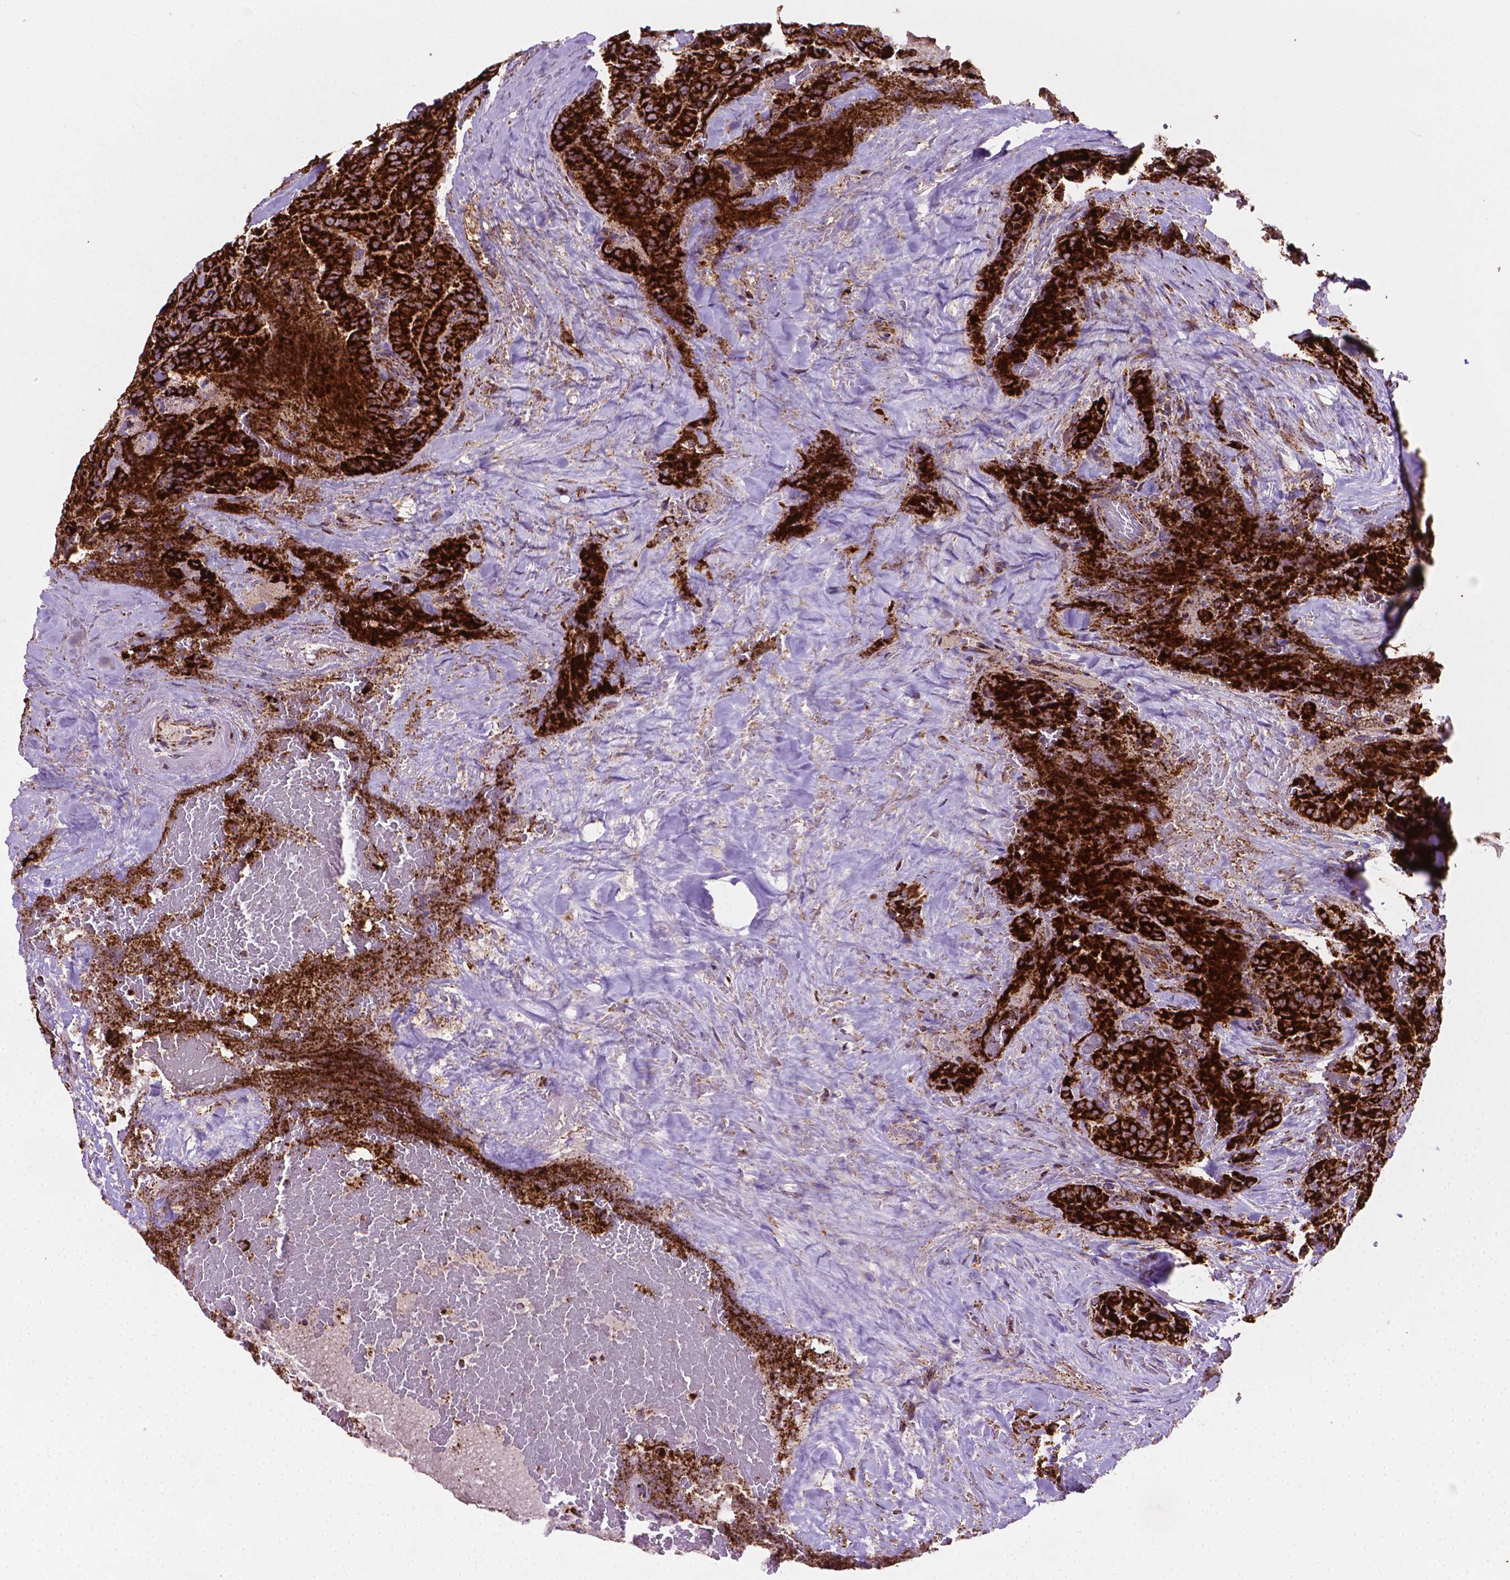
{"staining": {"intensity": "strong", "quantity": ">75%", "location": "cytoplasmic/membranous"}, "tissue": "thyroid cancer", "cell_type": "Tumor cells", "image_type": "cancer", "snomed": [{"axis": "morphology", "description": "Papillary adenocarcinoma, NOS"}, {"axis": "topography", "description": "Thyroid gland"}], "caption": "IHC (DAB (3,3'-diaminobenzidine)) staining of human papillary adenocarcinoma (thyroid) shows strong cytoplasmic/membranous protein staining in approximately >75% of tumor cells. Nuclei are stained in blue.", "gene": "ILVBL", "patient": {"sex": "male", "age": 61}}